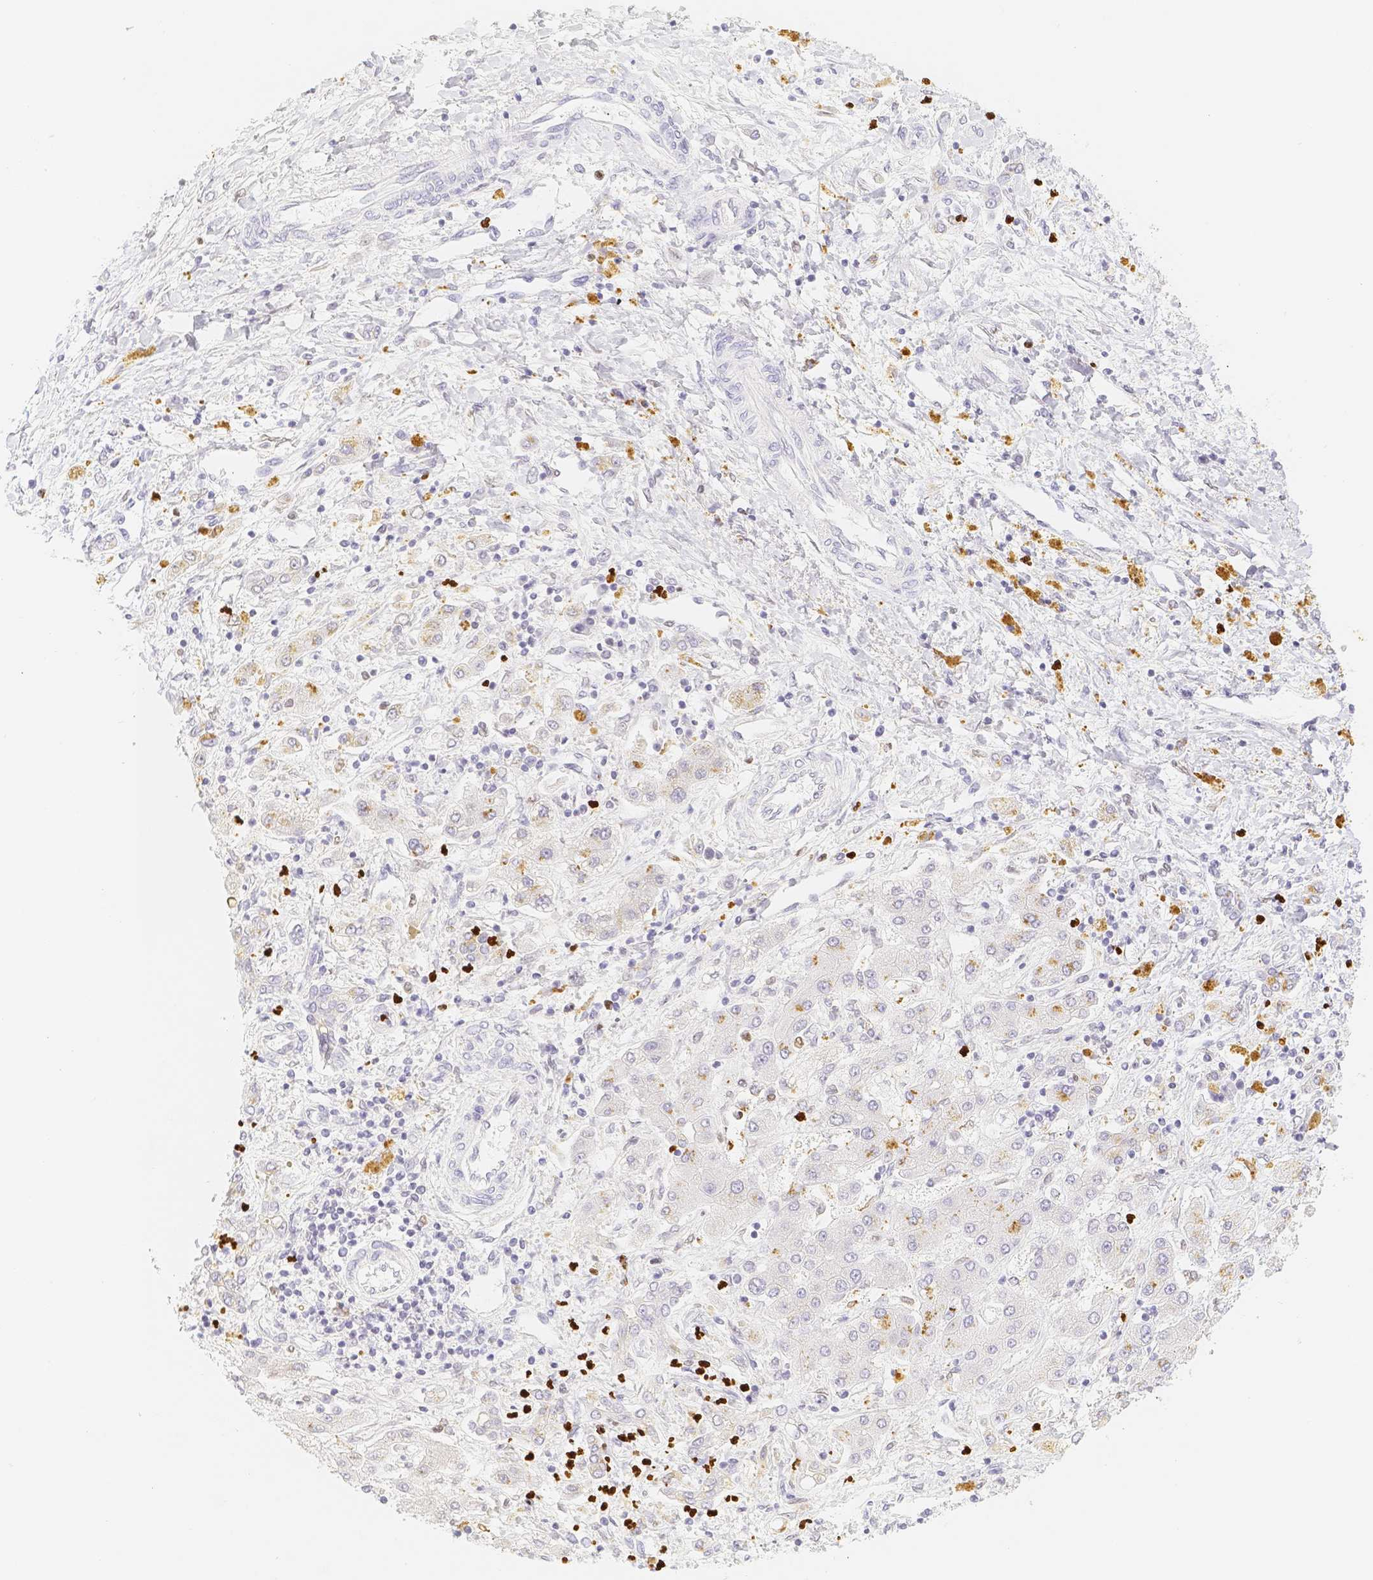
{"staining": {"intensity": "negative", "quantity": "none", "location": "none"}, "tissue": "liver cancer", "cell_type": "Tumor cells", "image_type": "cancer", "snomed": [{"axis": "morphology", "description": "Cholangiocarcinoma"}, {"axis": "topography", "description": "Liver"}], "caption": "Immunohistochemical staining of liver cancer displays no significant expression in tumor cells. The staining is performed using DAB (3,3'-diaminobenzidine) brown chromogen with nuclei counter-stained in using hematoxylin.", "gene": "PADI4", "patient": {"sex": "male", "age": 50}}